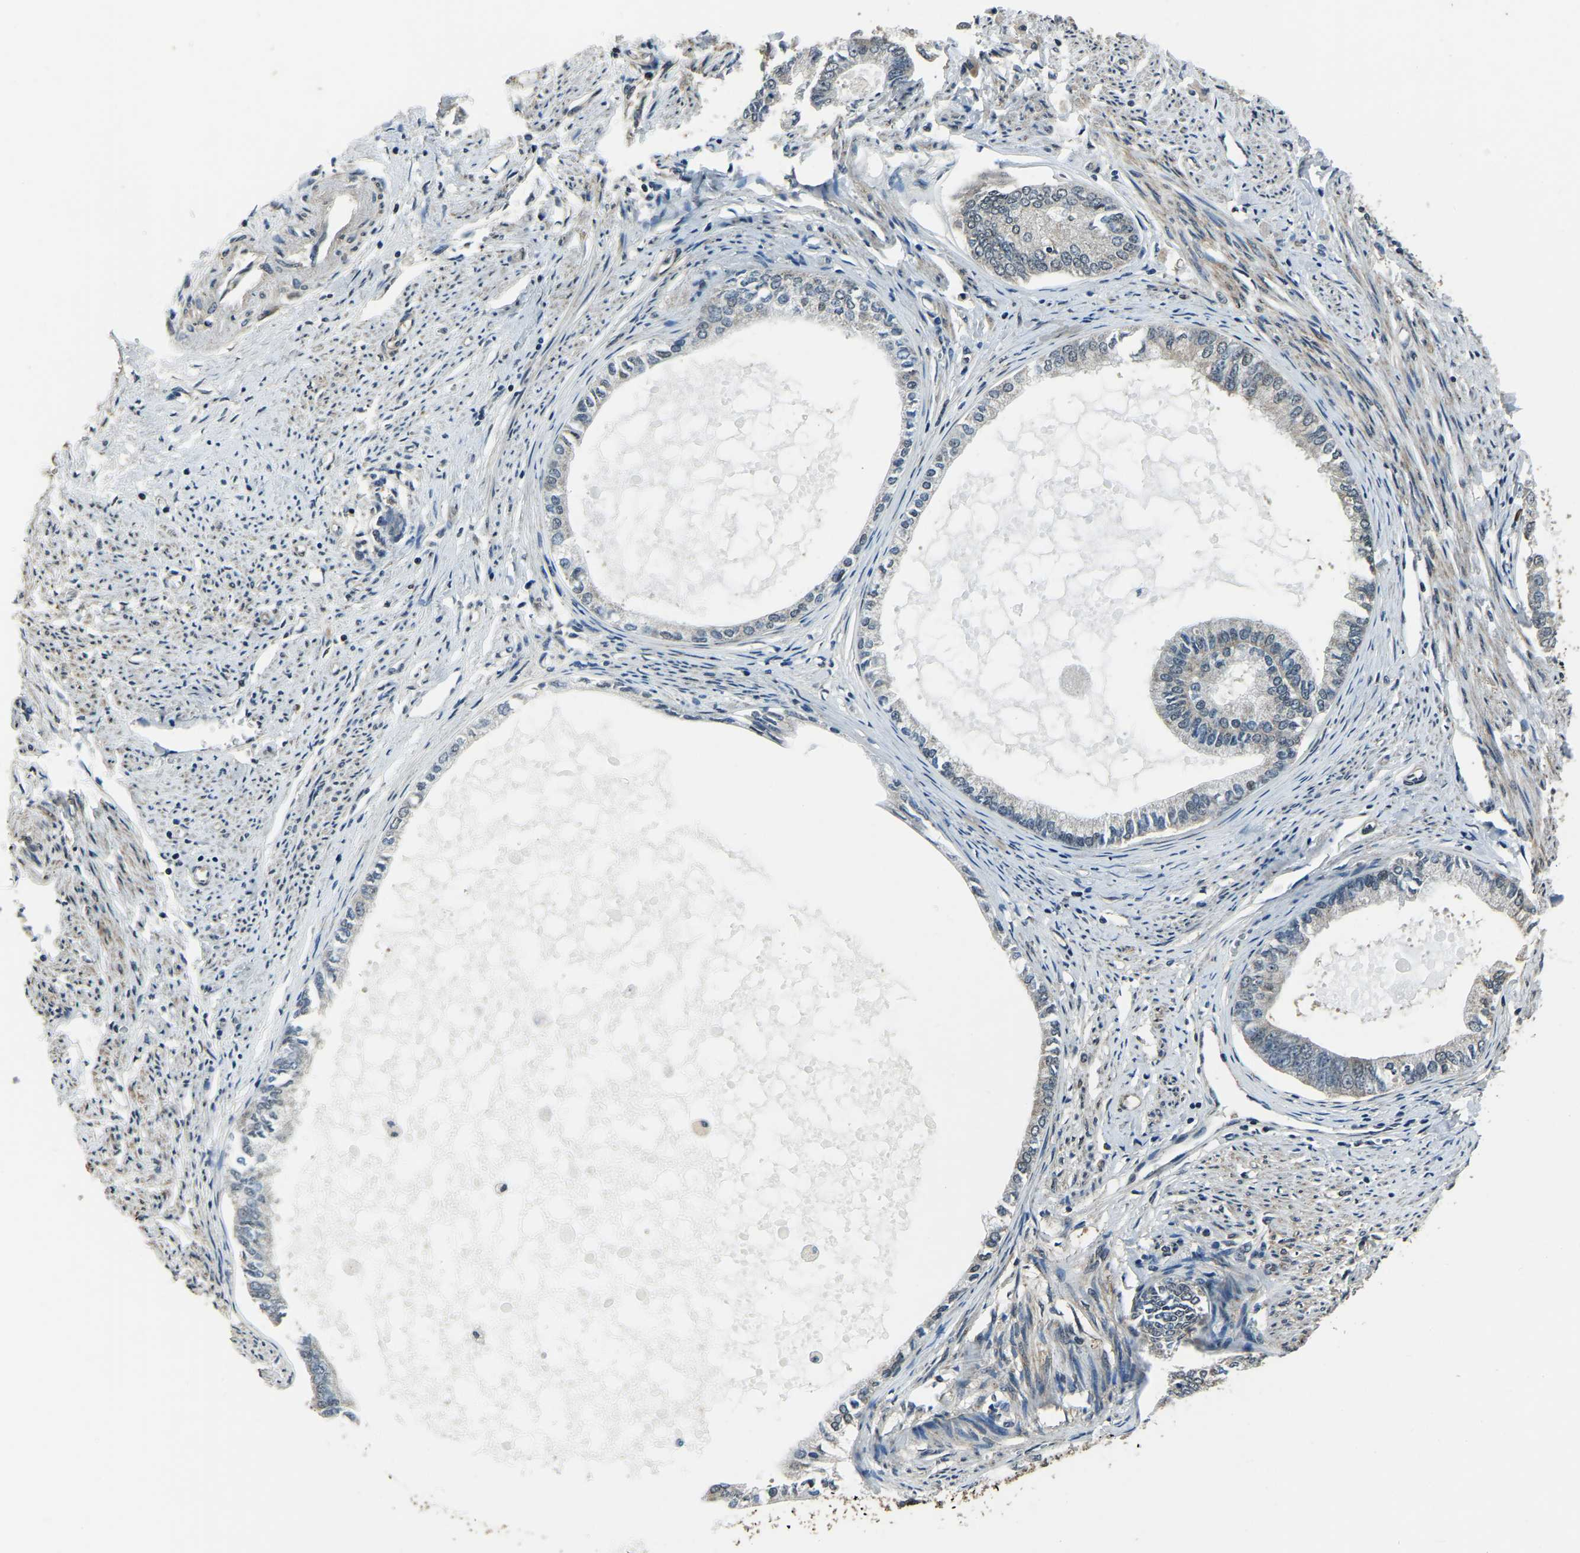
{"staining": {"intensity": "negative", "quantity": "none", "location": "none"}, "tissue": "endometrial cancer", "cell_type": "Tumor cells", "image_type": "cancer", "snomed": [{"axis": "morphology", "description": "Adenocarcinoma, NOS"}, {"axis": "topography", "description": "Endometrium"}], "caption": "IHC of human endometrial cancer (adenocarcinoma) exhibits no positivity in tumor cells. The staining was performed using DAB (3,3'-diaminobenzidine) to visualize the protein expression in brown, while the nuclei were stained in blue with hematoxylin (Magnification: 20x).", "gene": "ANKIB1", "patient": {"sex": "female", "age": 86}}